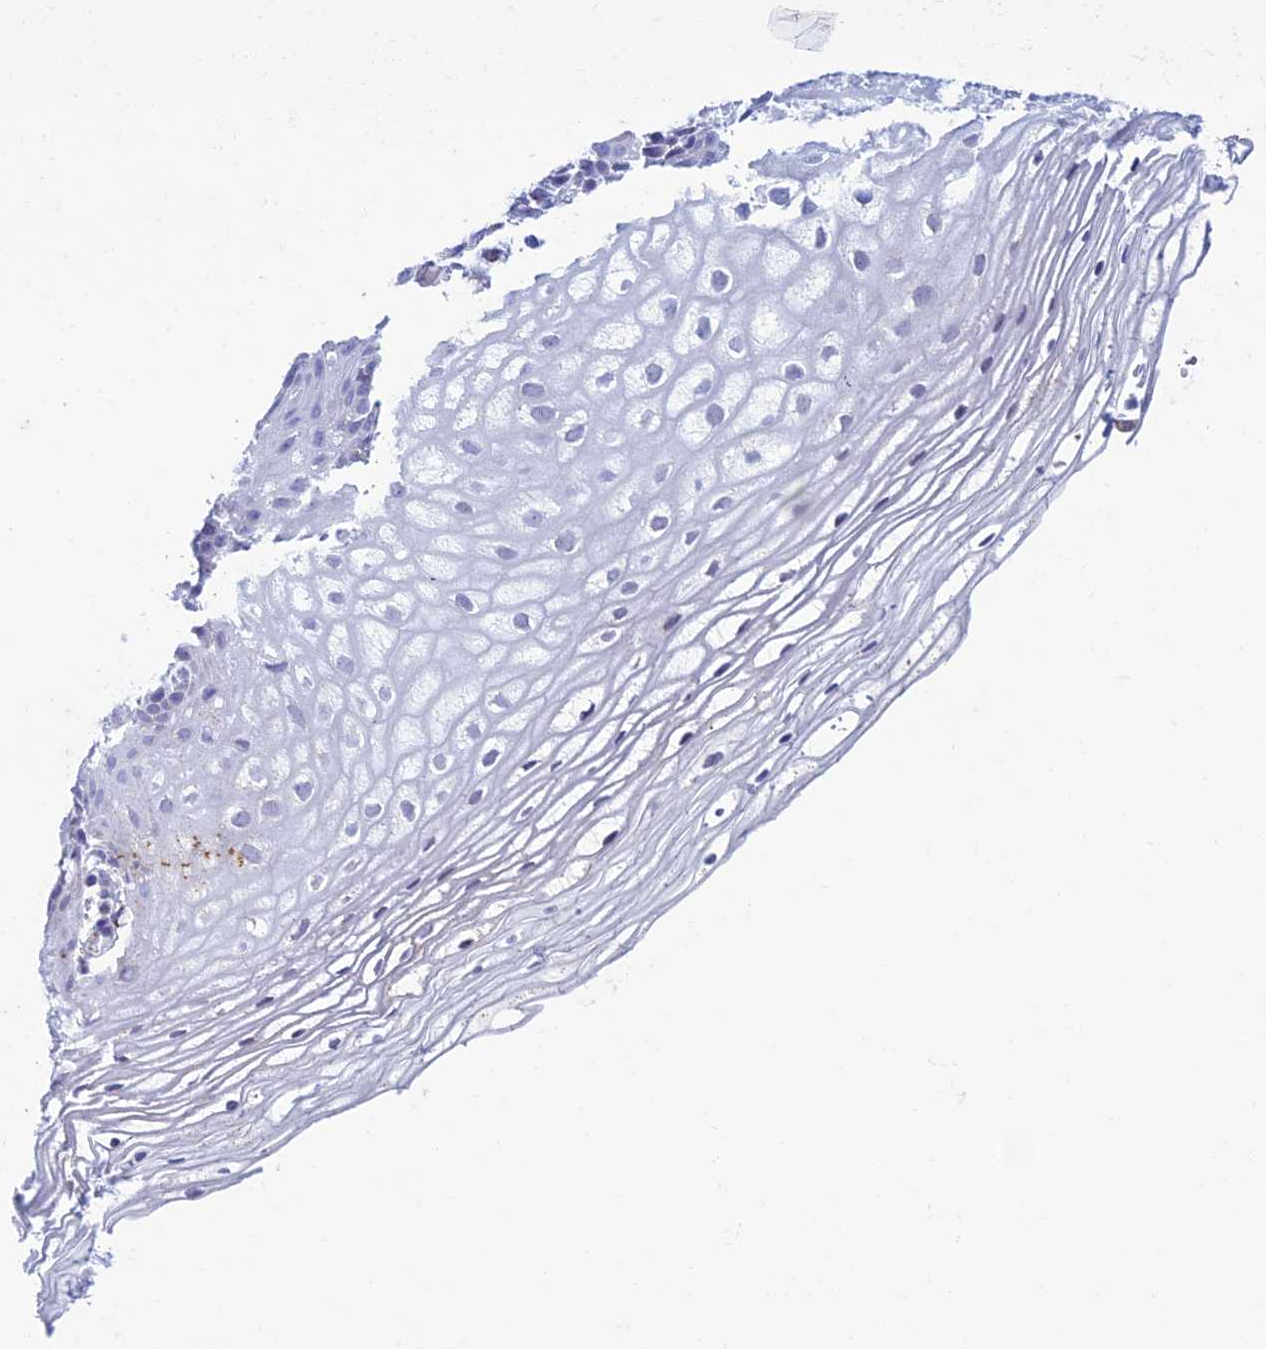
{"staining": {"intensity": "weak", "quantity": "<25%", "location": "cytoplasmic/membranous"}, "tissue": "vagina", "cell_type": "Squamous epithelial cells", "image_type": "normal", "snomed": [{"axis": "morphology", "description": "Normal tissue, NOS"}, {"axis": "topography", "description": "Vagina"}], "caption": "Image shows no significant protein staining in squamous epithelial cells of benign vagina.", "gene": "ZNG1A", "patient": {"sex": "female", "age": 60}}